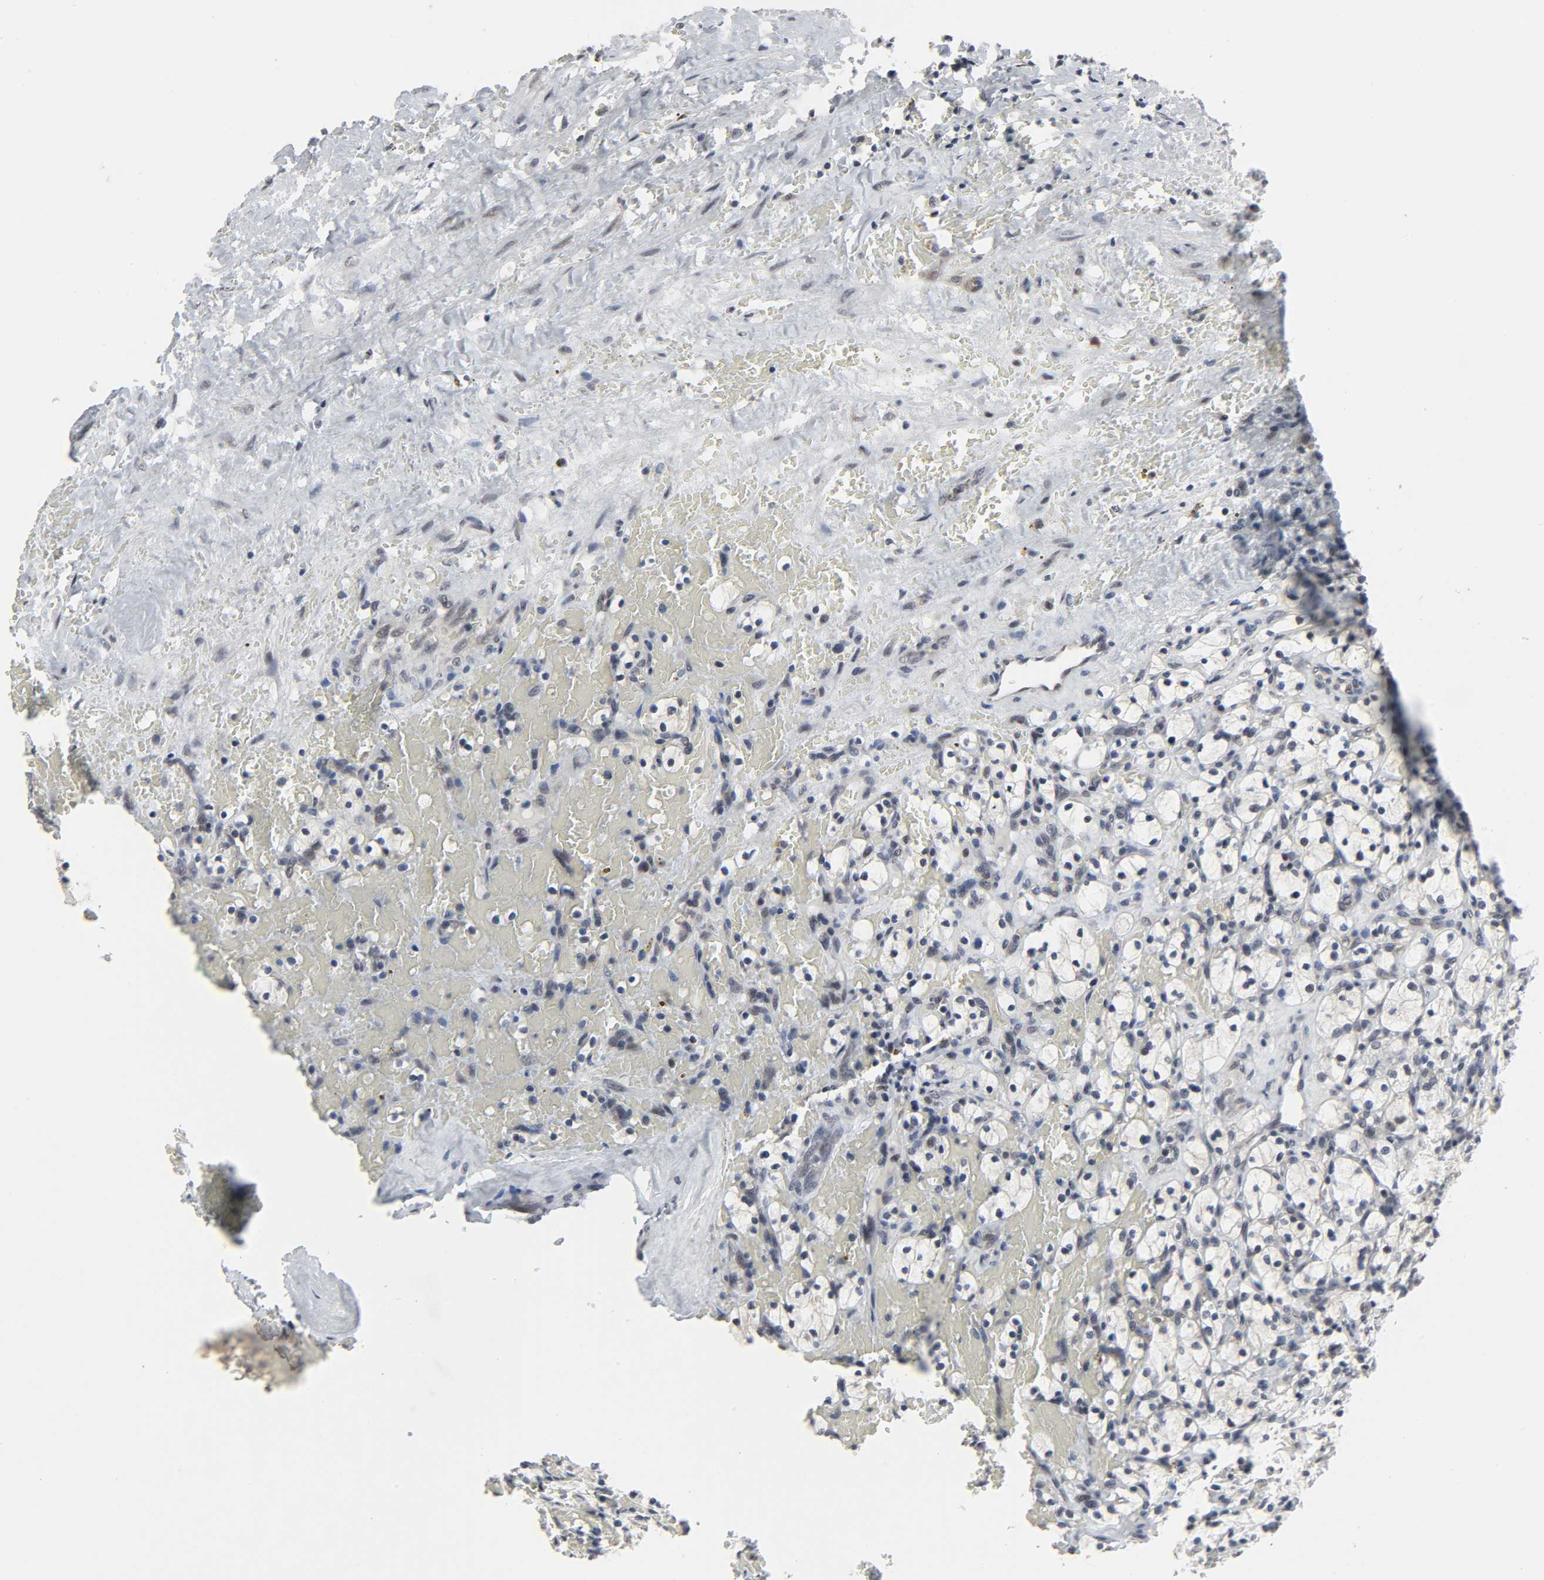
{"staining": {"intensity": "negative", "quantity": "none", "location": "none"}, "tissue": "renal cancer", "cell_type": "Tumor cells", "image_type": "cancer", "snomed": [{"axis": "morphology", "description": "Adenocarcinoma, NOS"}, {"axis": "topography", "description": "Kidney"}], "caption": "Protein analysis of adenocarcinoma (renal) demonstrates no significant positivity in tumor cells. The staining was performed using DAB to visualize the protein expression in brown, while the nuclei were stained in blue with hematoxylin (Magnification: 20x).", "gene": "MUC1", "patient": {"sex": "female", "age": 83}}